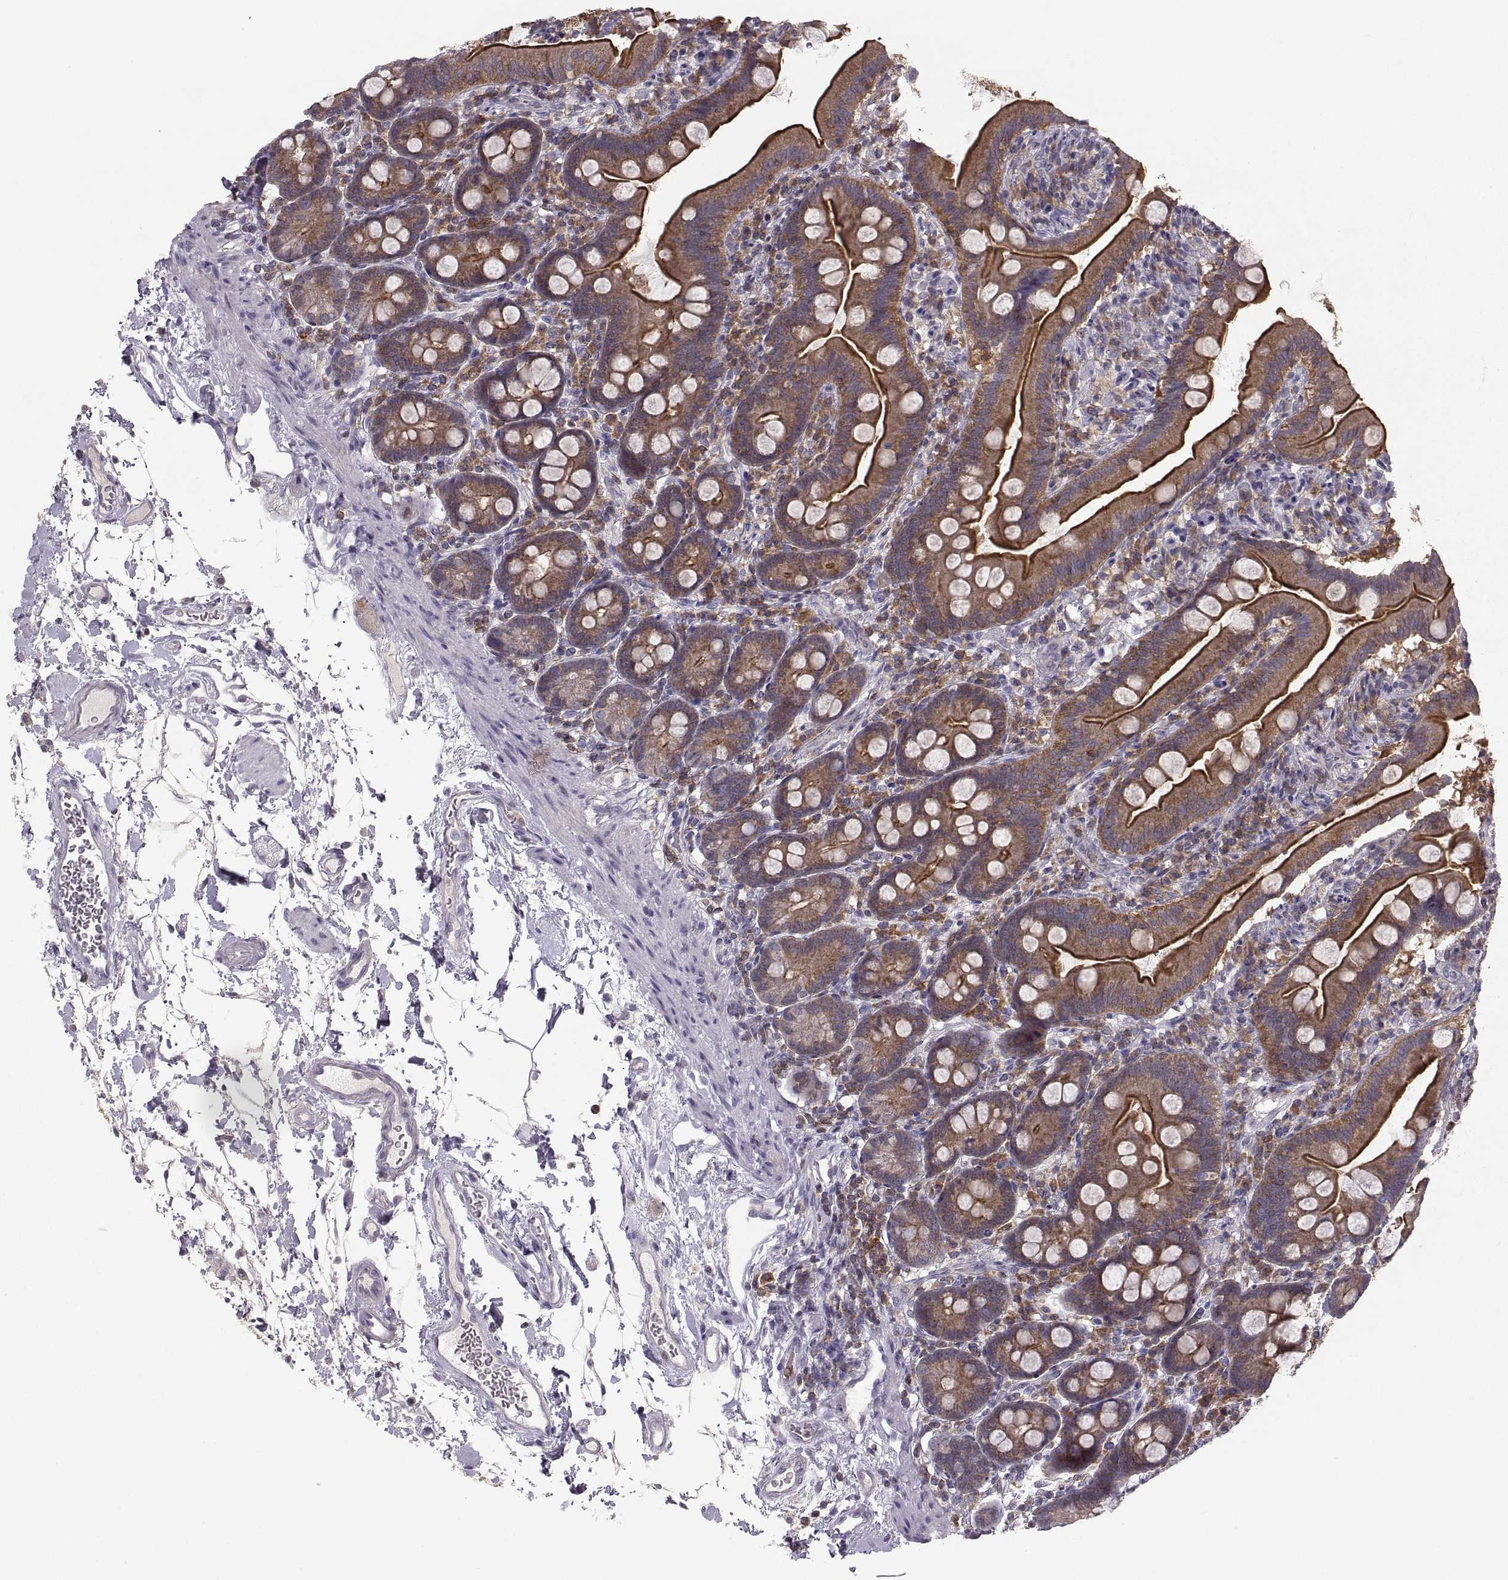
{"staining": {"intensity": "strong", "quantity": ">75%", "location": "cytoplasmic/membranous"}, "tissue": "small intestine", "cell_type": "Glandular cells", "image_type": "normal", "snomed": [{"axis": "morphology", "description": "Normal tissue, NOS"}, {"axis": "topography", "description": "Small intestine"}], "caption": "Glandular cells exhibit strong cytoplasmic/membranous staining in about >75% of cells in unremarkable small intestine.", "gene": "EZR", "patient": {"sex": "female", "age": 44}}